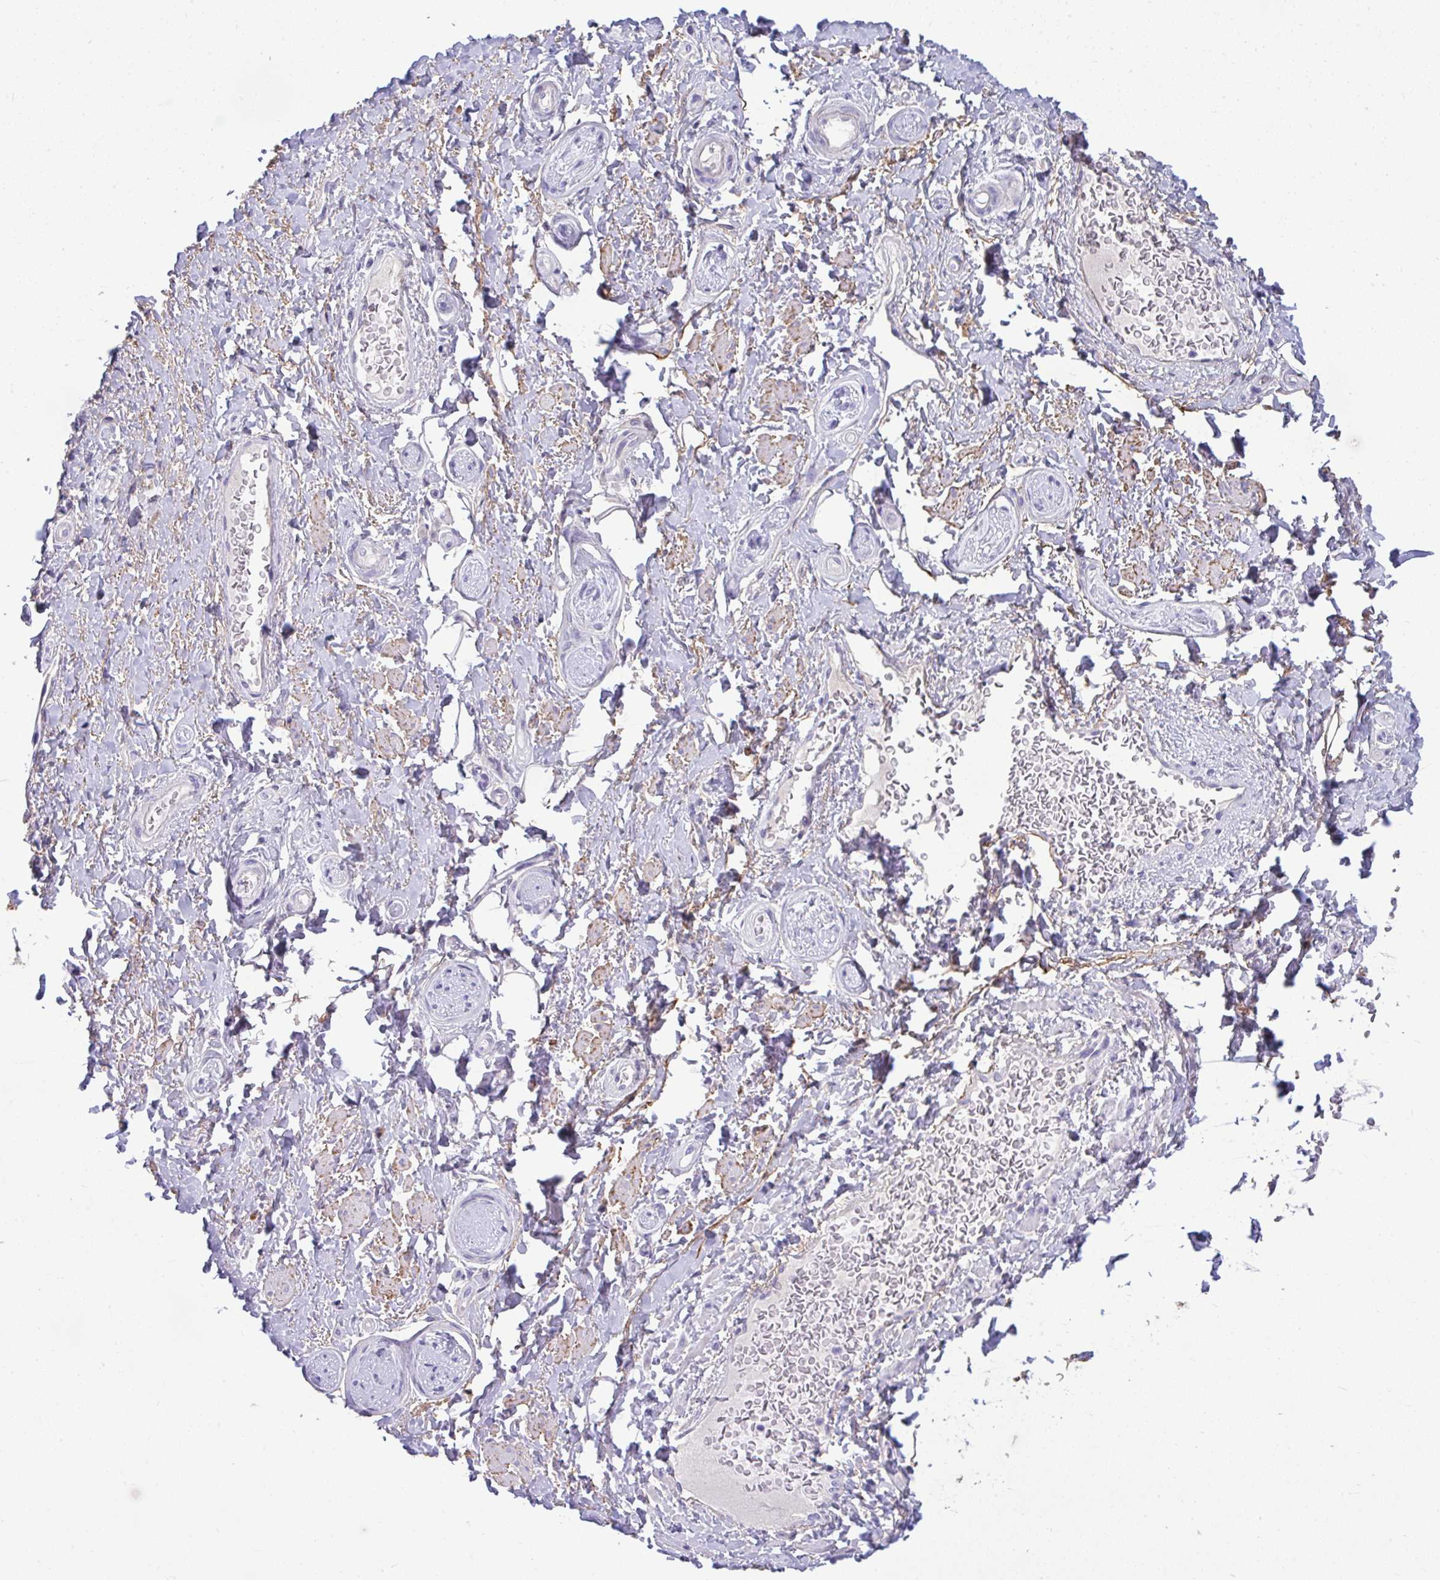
{"staining": {"intensity": "negative", "quantity": "none", "location": "none"}, "tissue": "soft tissue", "cell_type": "Fibroblasts", "image_type": "normal", "snomed": [{"axis": "morphology", "description": "Normal tissue, NOS"}, {"axis": "topography", "description": "Peripheral nerve tissue"}], "caption": "High power microscopy image of an IHC histopathology image of unremarkable soft tissue, revealing no significant expression in fibroblasts.", "gene": "PIGZ", "patient": {"sex": "male", "age": 51}}